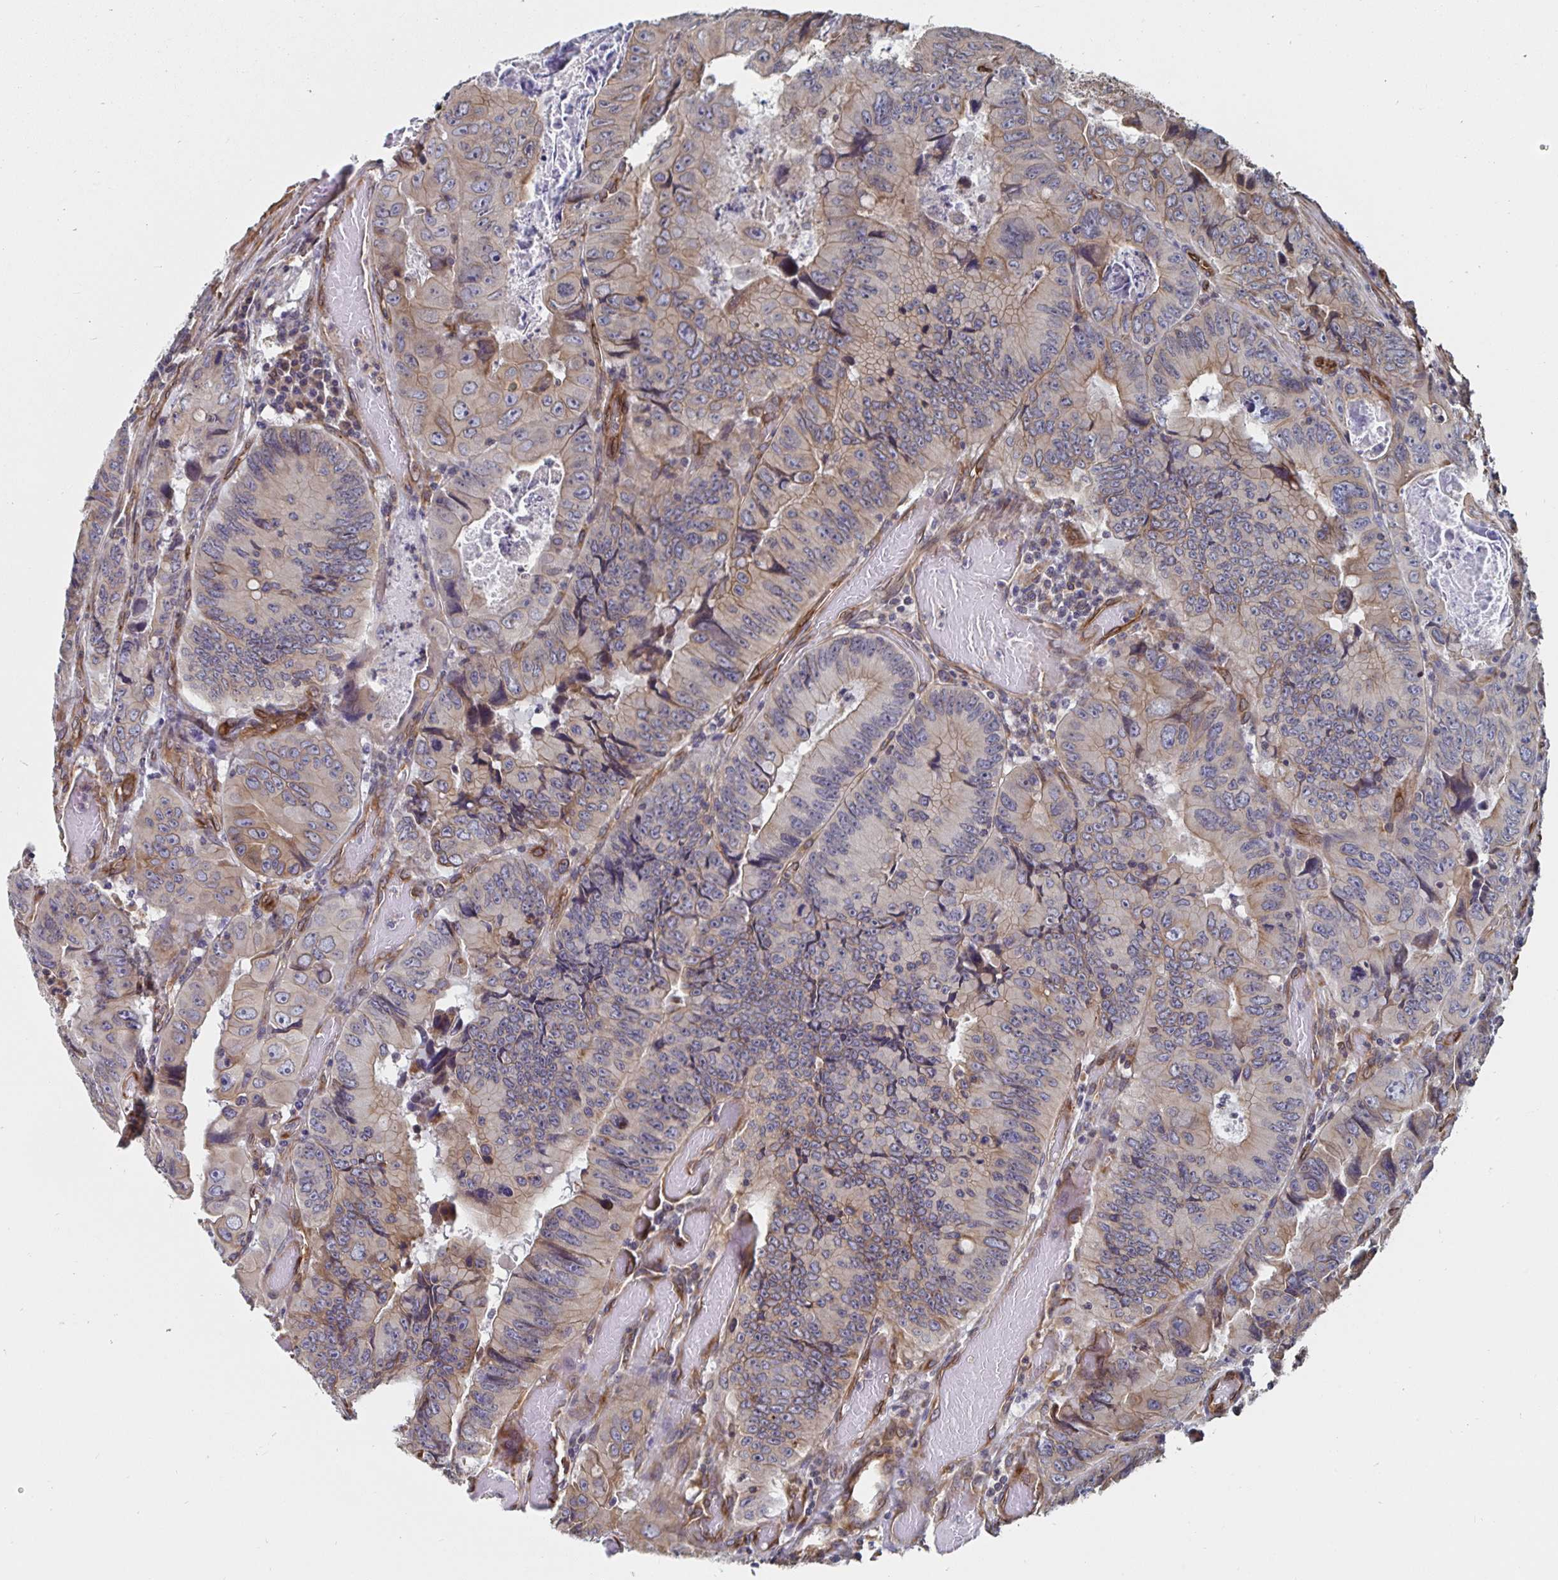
{"staining": {"intensity": "weak", "quantity": "25%-75%", "location": "cytoplasmic/membranous"}, "tissue": "colorectal cancer", "cell_type": "Tumor cells", "image_type": "cancer", "snomed": [{"axis": "morphology", "description": "Adenocarcinoma, NOS"}, {"axis": "topography", "description": "Colon"}], "caption": "About 25%-75% of tumor cells in adenocarcinoma (colorectal) demonstrate weak cytoplasmic/membranous protein expression as visualized by brown immunohistochemical staining.", "gene": "BCAP29", "patient": {"sex": "female", "age": 84}}